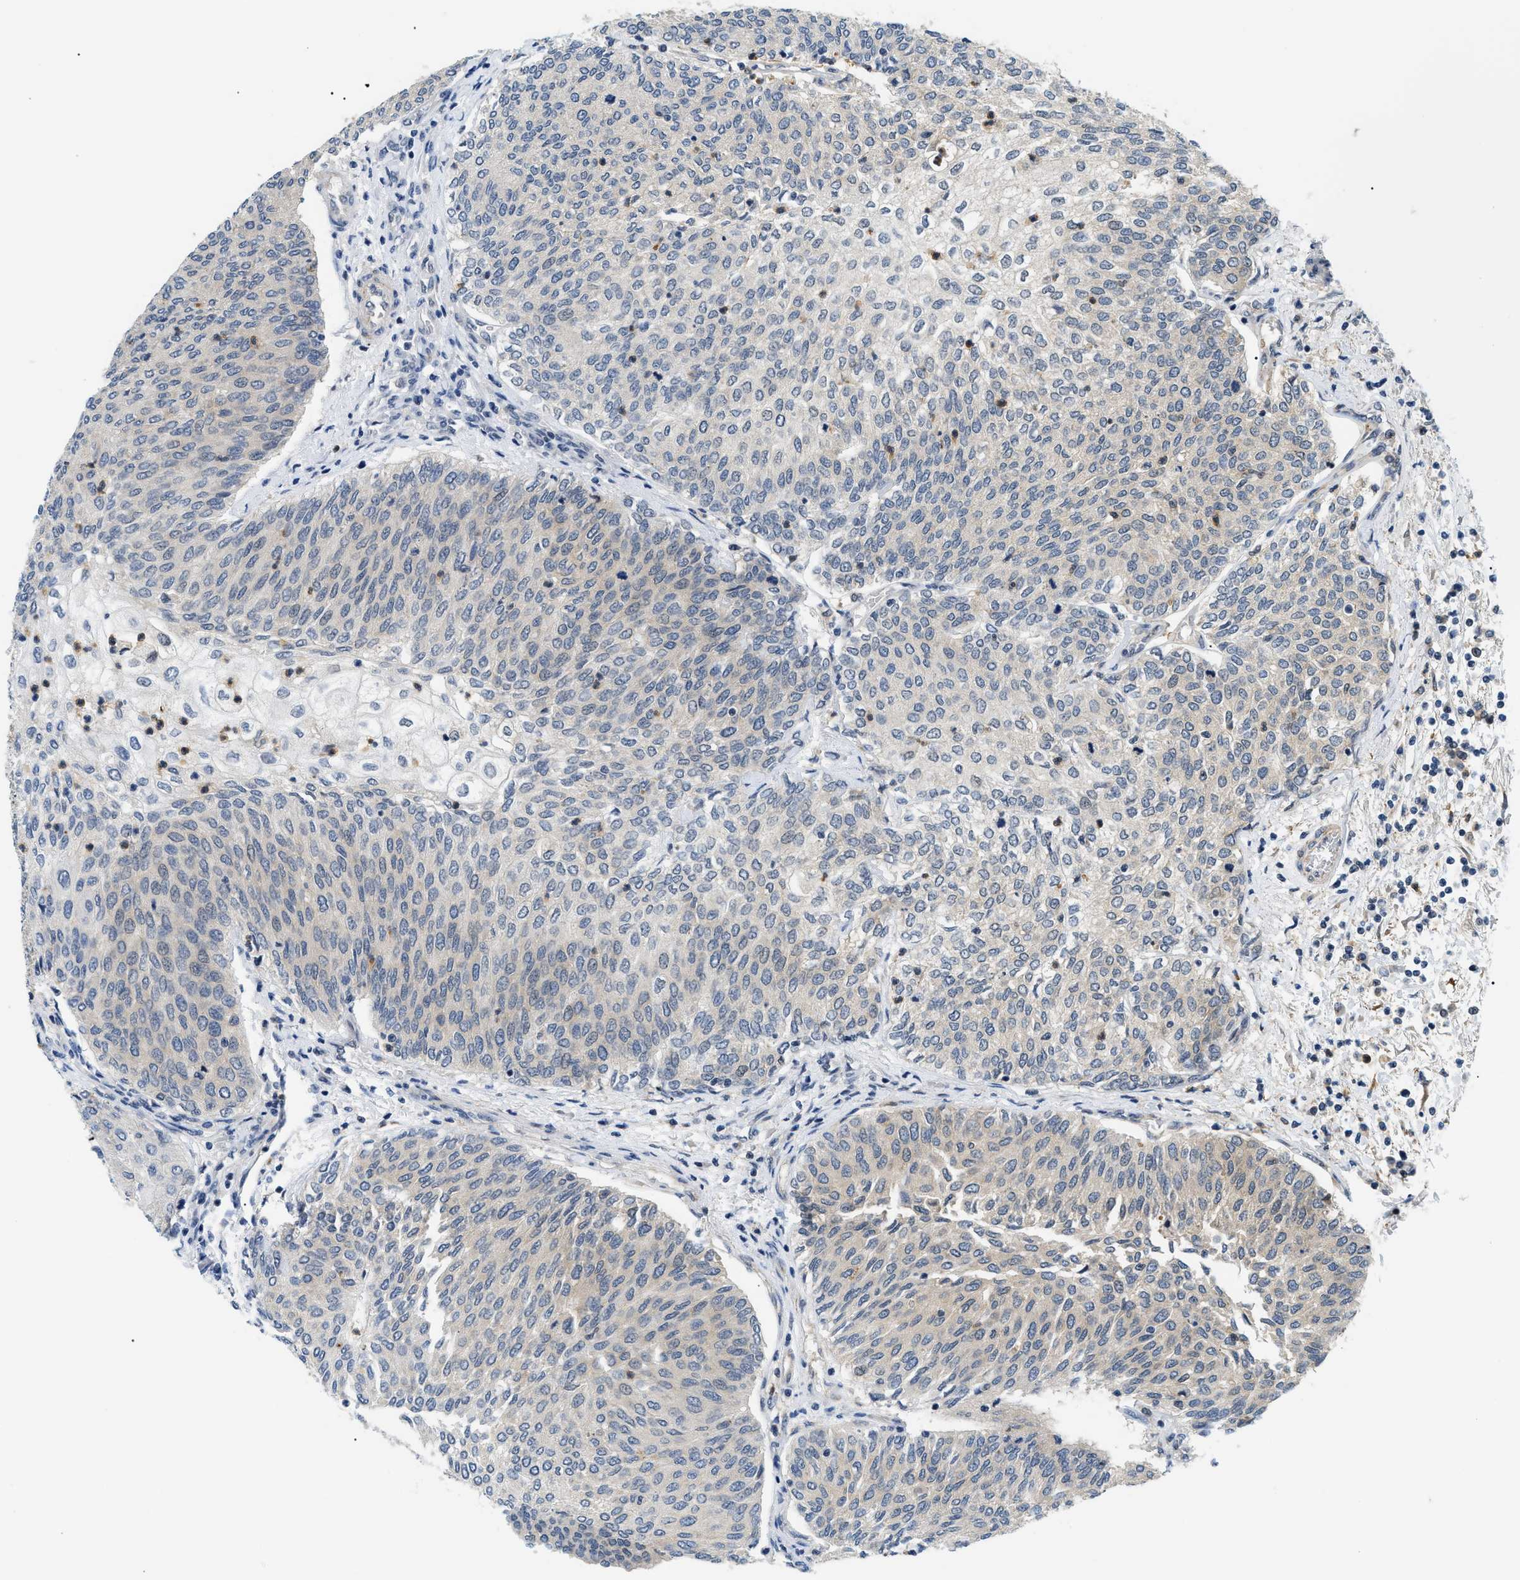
{"staining": {"intensity": "negative", "quantity": "none", "location": "none"}, "tissue": "urothelial cancer", "cell_type": "Tumor cells", "image_type": "cancer", "snomed": [{"axis": "morphology", "description": "Urothelial carcinoma, Low grade"}, {"axis": "topography", "description": "Urinary bladder"}], "caption": "DAB immunohistochemical staining of urothelial cancer exhibits no significant positivity in tumor cells.", "gene": "RBM15", "patient": {"sex": "female", "age": 79}}